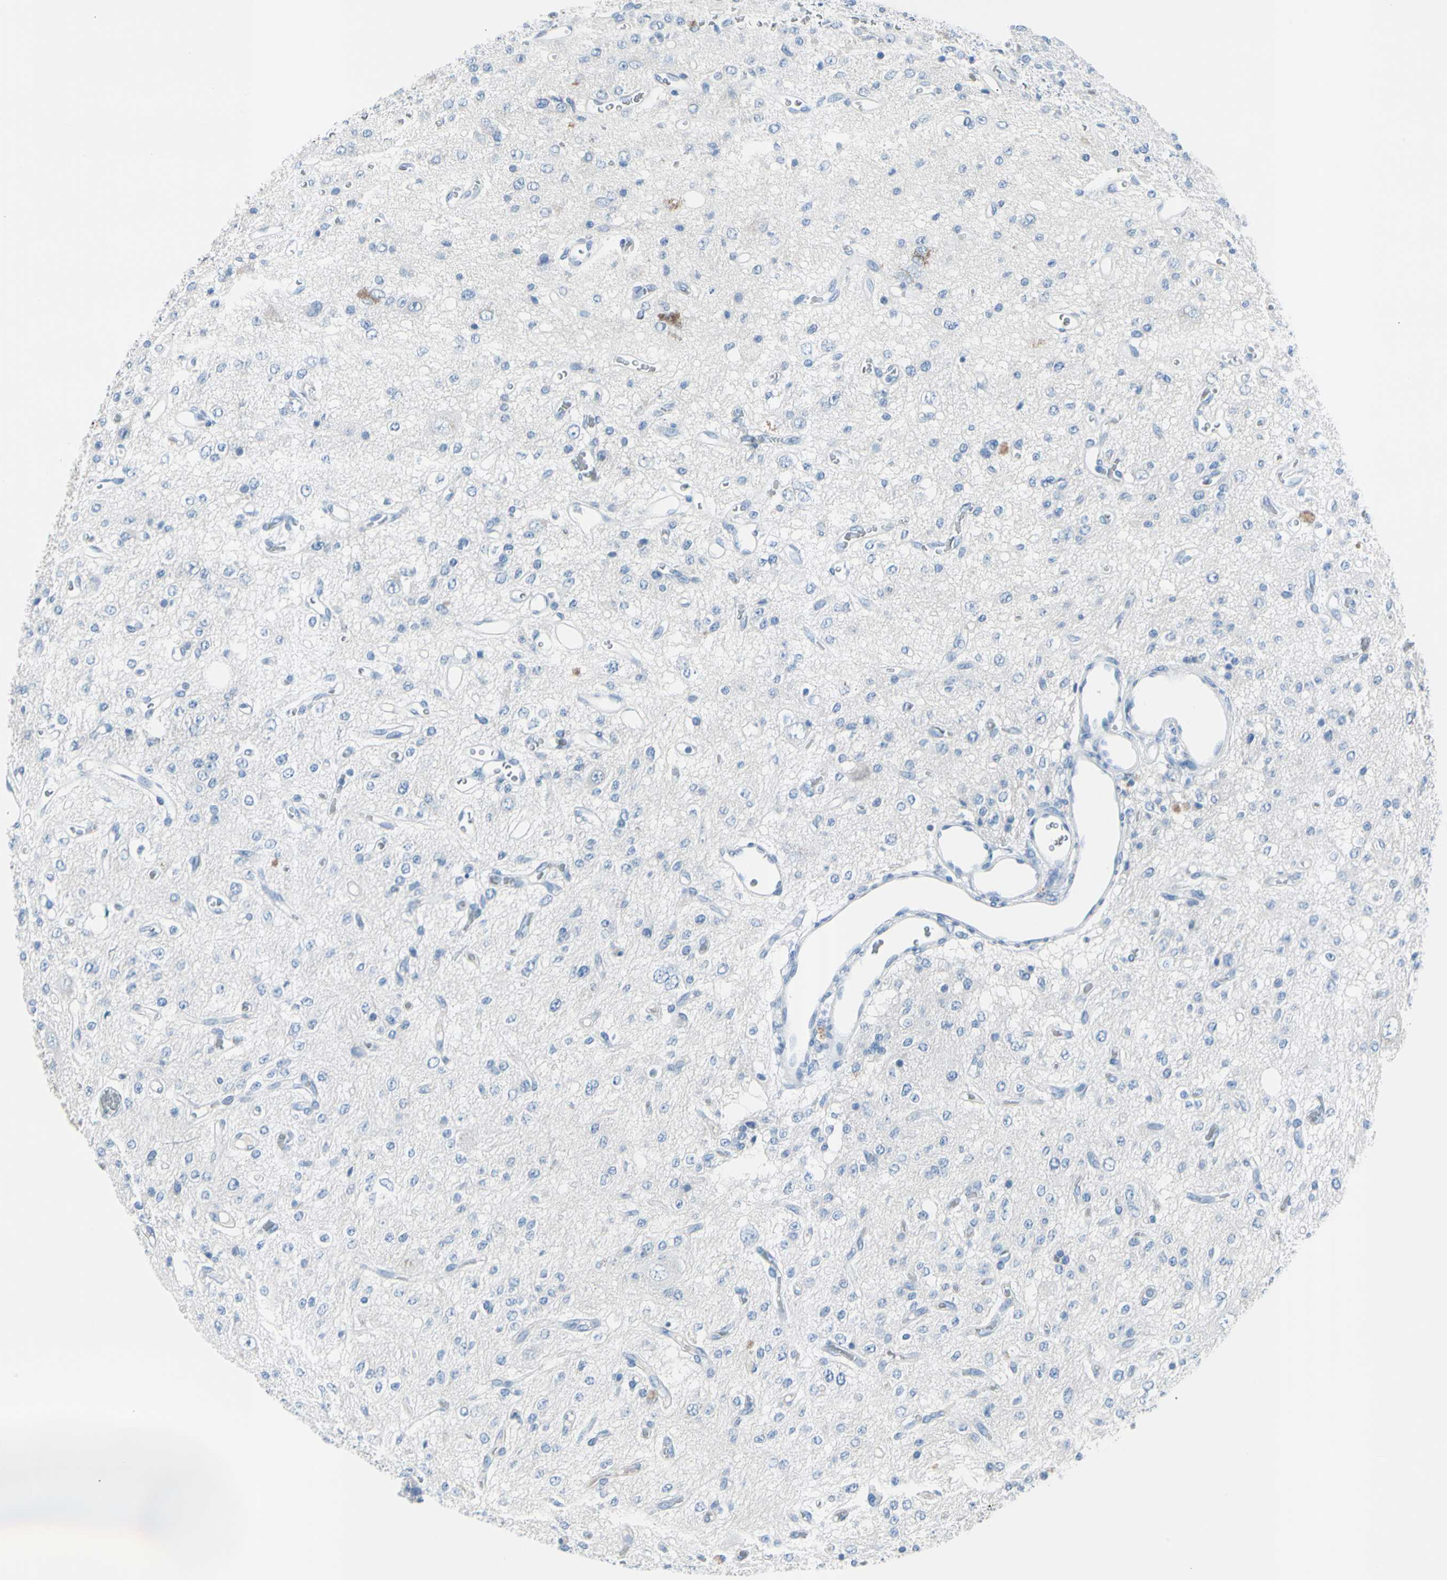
{"staining": {"intensity": "negative", "quantity": "none", "location": "none"}, "tissue": "glioma", "cell_type": "Tumor cells", "image_type": "cancer", "snomed": [{"axis": "morphology", "description": "Glioma, malignant, Low grade"}, {"axis": "topography", "description": "Brain"}], "caption": "Photomicrograph shows no protein expression in tumor cells of glioma tissue.", "gene": "TPO", "patient": {"sex": "male", "age": 38}}